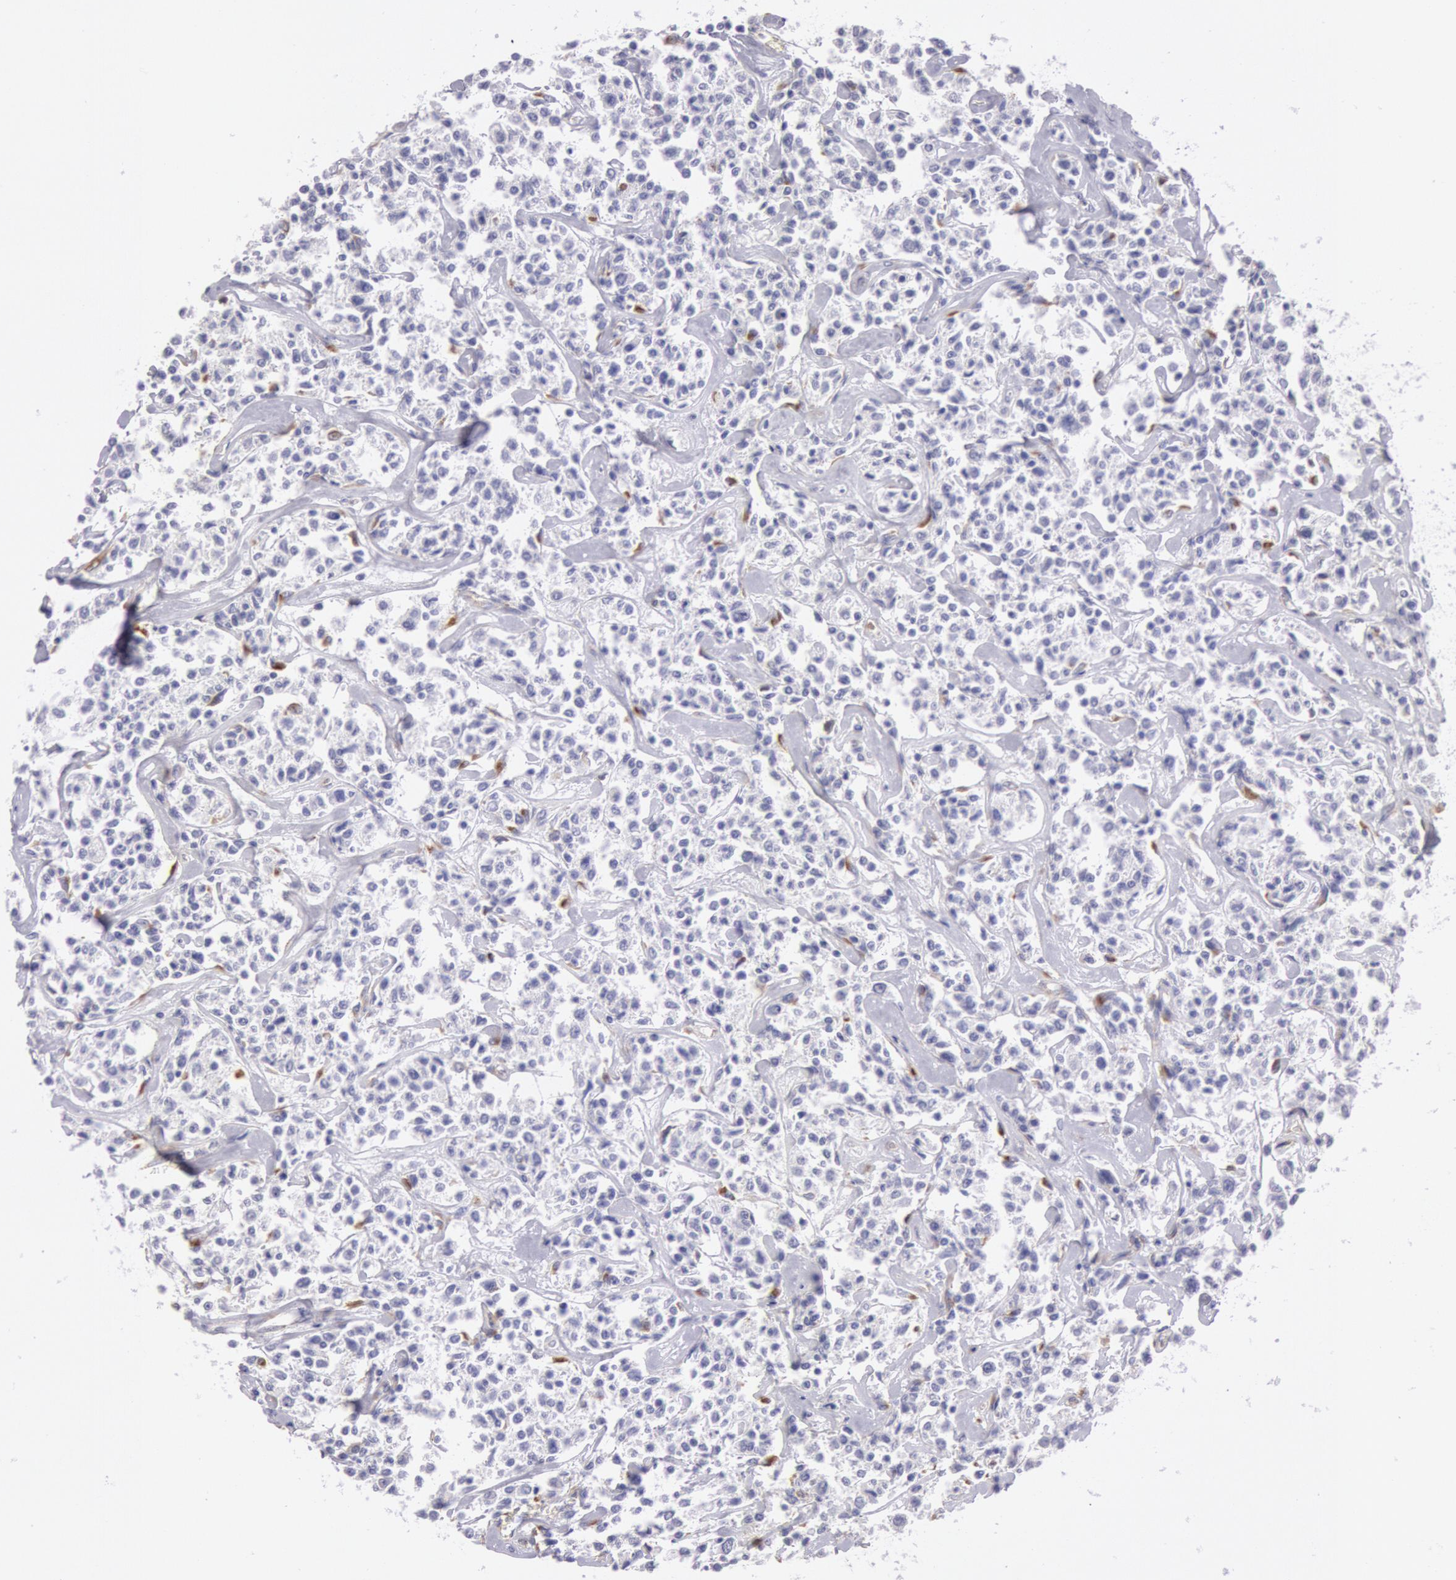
{"staining": {"intensity": "negative", "quantity": "none", "location": "none"}, "tissue": "lymphoma", "cell_type": "Tumor cells", "image_type": "cancer", "snomed": [{"axis": "morphology", "description": "Malignant lymphoma, non-Hodgkin's type, Low grade"}, {"axis": "topography", "description": "Small intestine"}], "caption": "Tumor cells show no significant protein expression in lymphoma.", "gene": "CIDEB", "patient": {"sex": "female", "age": 59}}